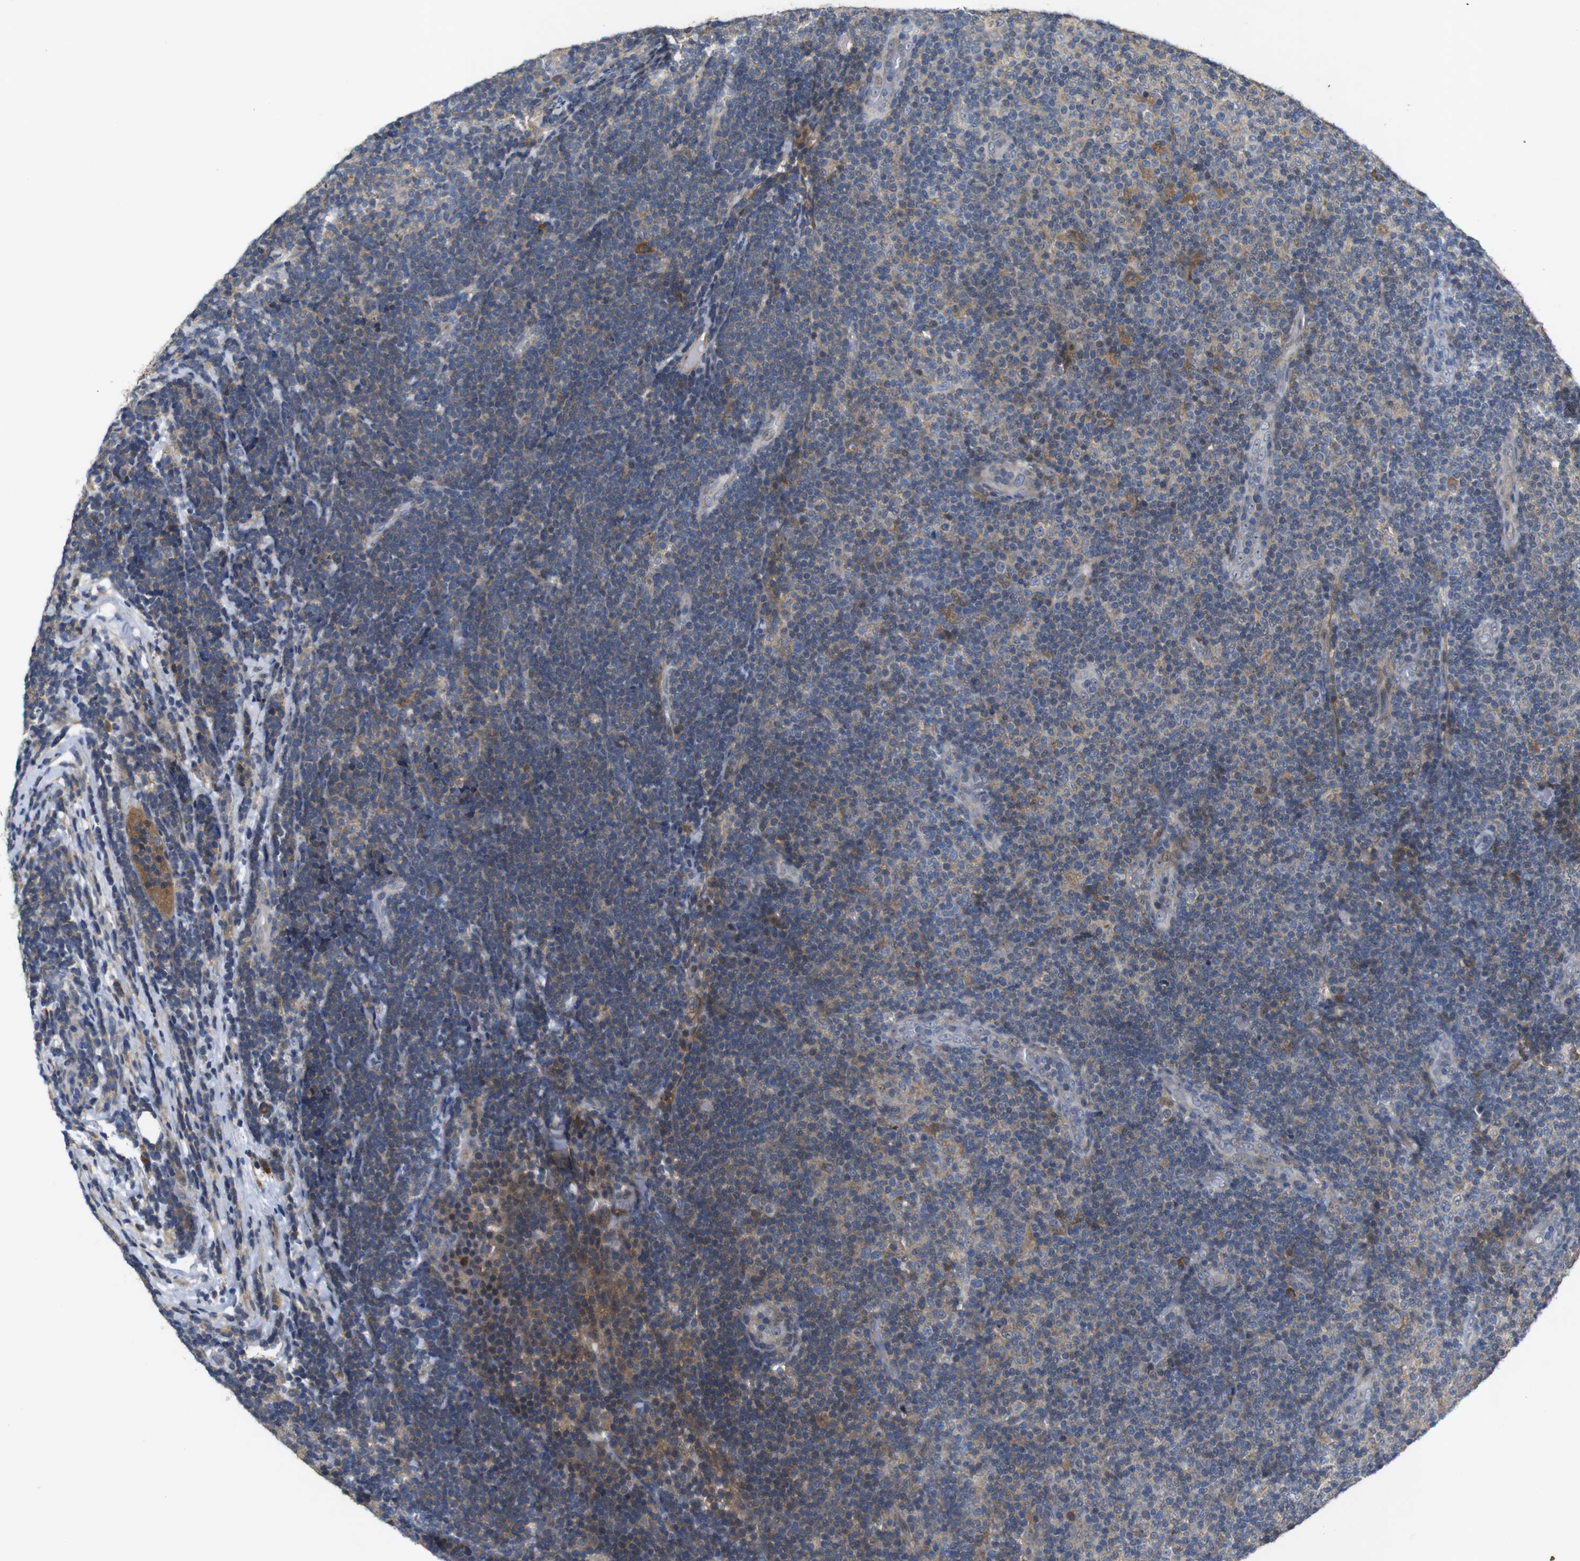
{"staining": {"intensity": "weak", "quantity": "<25%", "location": "cytoplasmic/membranous"}, "tissue": "lymphoma", "cell_type": "Tumor cells", "image_type": "cancer", "snomed": [{"axis": "morphology", "description": "Malignant lymphoma, non-Hodgkin's type, Low grade"}, {"axis": "topography", "description": "Lymph node"}], "caption": "Tumor cells are negative for brown protein staining in lymphoma.", "gene": "MAGI2", "patient": {"sex": "male", "age": 83}}